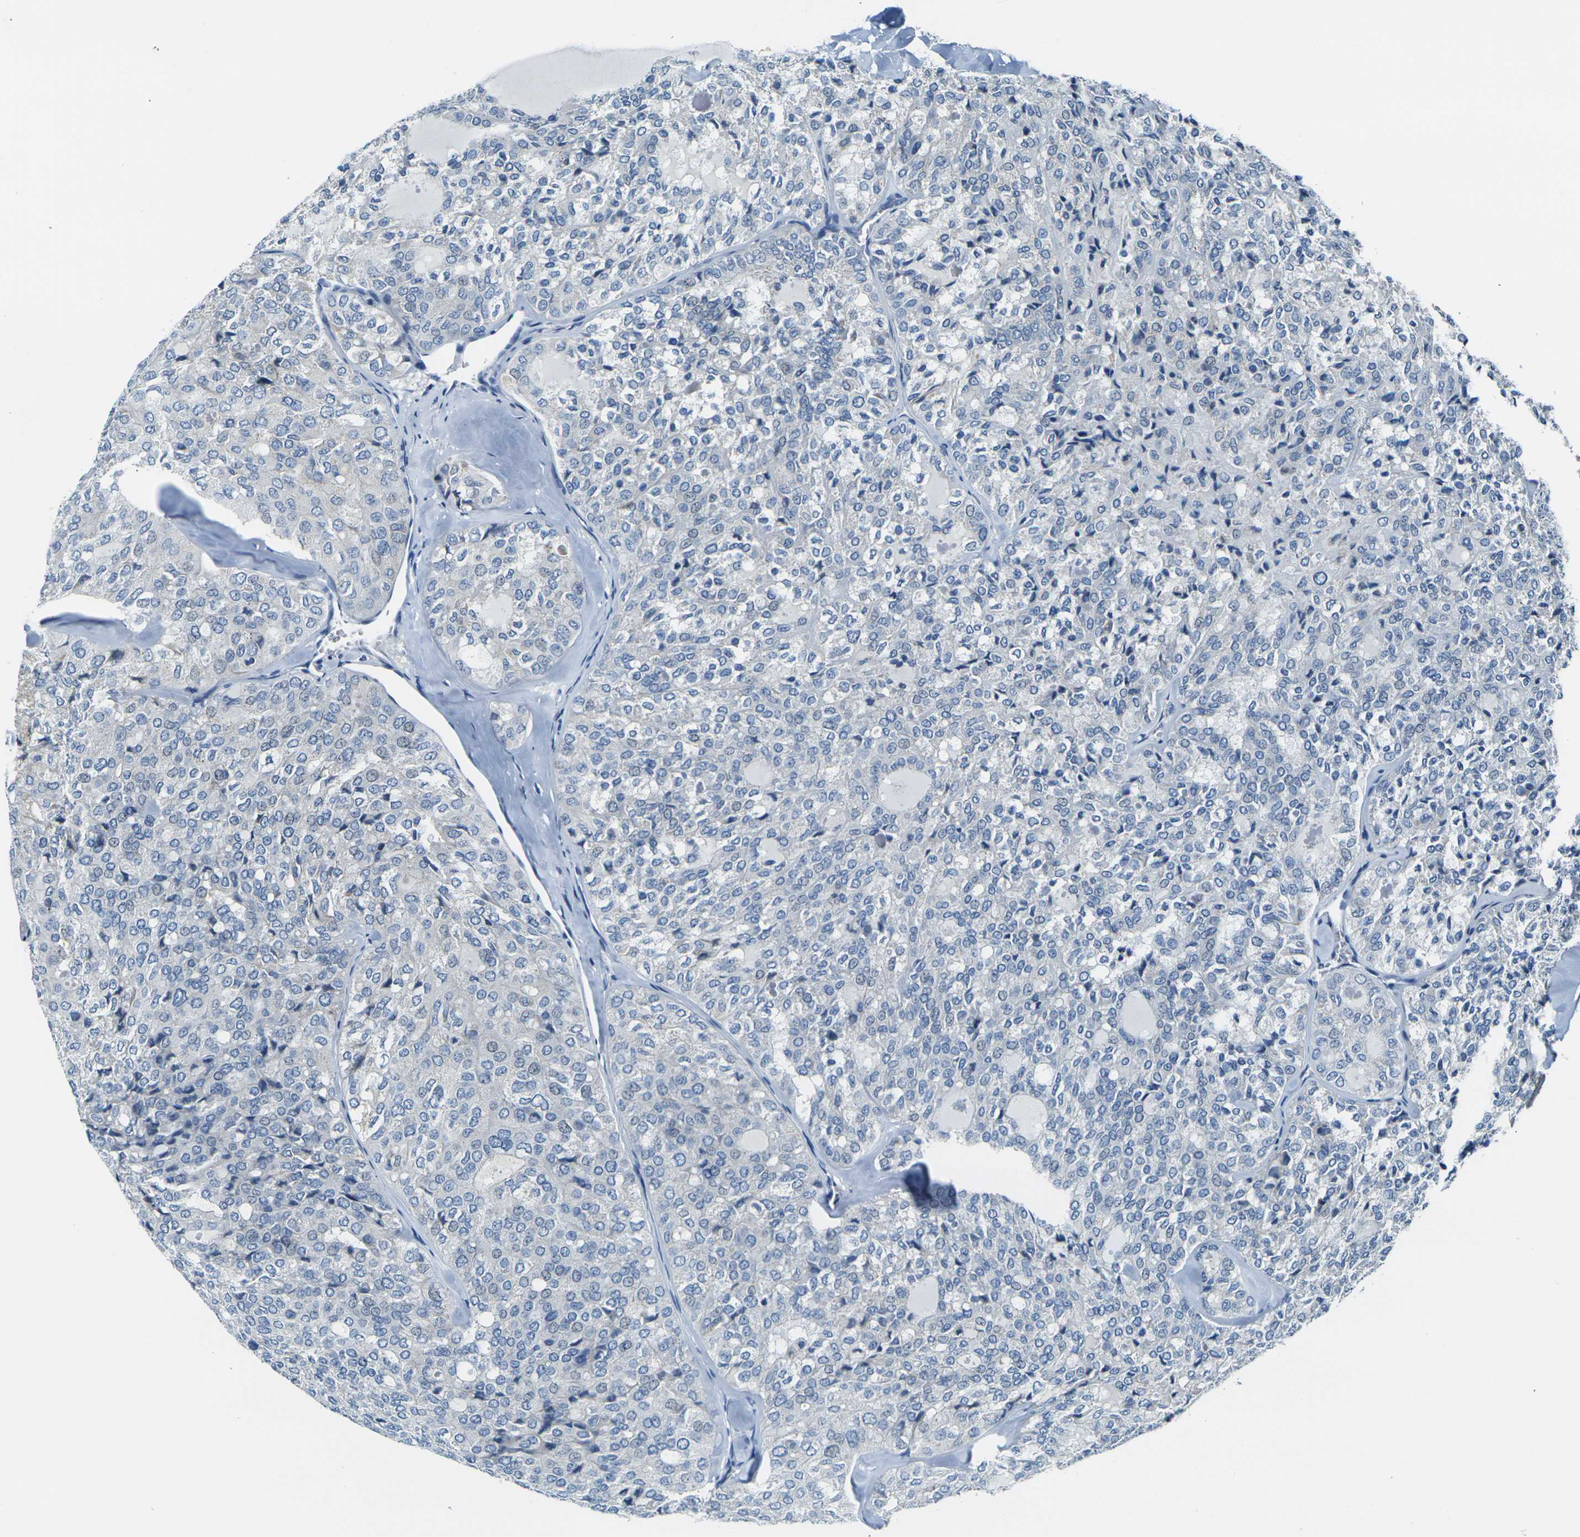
{"staining": {"intensity": "negative", "quantity": "none", "location": "none"}, "tissue": "thyroid cancer", "cell_type": "Tumor cells", "image_type": "cancer", "snomed": [{"axis": "morphology", "description": "Follicular adenoma carcinoma, NOS"}, {"axis": "topography", "description": "Thyroid gland"}], "caption": "Immunohistochemistry (IHC) histopathology image of follicular adenoma carcinoma (thyroid) stained for a protein (brown), which displays no positivity in tumor cells. The staining was performed using DAB (3,3'-diaminobenzidine) to visualize the protein expression in brown, while the nuclei were stained in blue with hematoxylin (Magnification: 20x).", "gene": "SHISAL2B", "patient": {"sex": "male", "age": 75}}